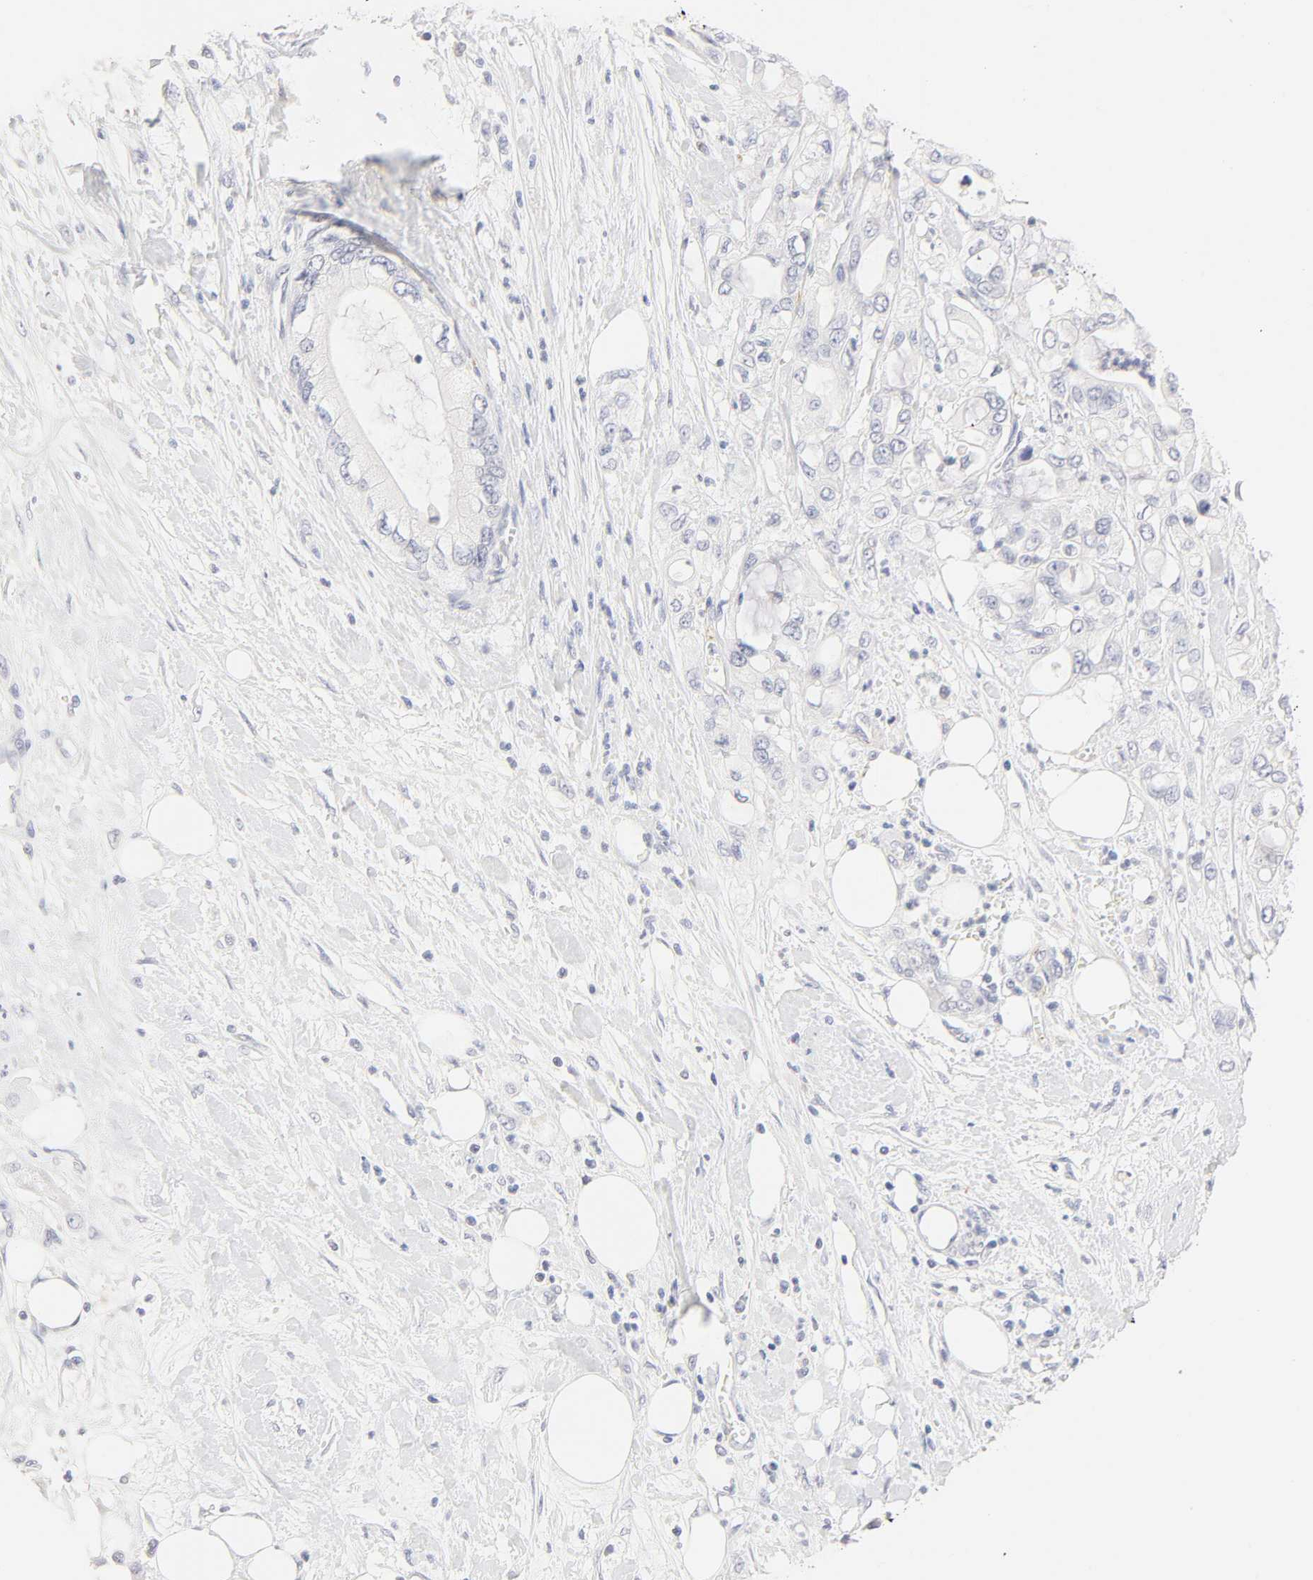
{"staining": {"intensity": "negative", "quantity": "none", "location": "none"}, "tissue": "pancreatic cancer", "cell_type": "Tumor cells", "image_type": "cancer", "snomed": [{"axis": "morphology", "description": "Adenocarcinoma, NOS"}, {"axis": "topography", "description": "Pancreas"}], "caption": "High power microscopy image of an immunohistochemistry (IHC) image of pancreatic adenocarcinoma, revealing no significant expression in tumor cells. The staining is performed using DAB (3,3'-diaminobenzidine) brown chromogen with nuclei counter-stained in using hematoxylin.", "gene": "CYP4B1", "patient": {"sex": "male", "age": 70}}